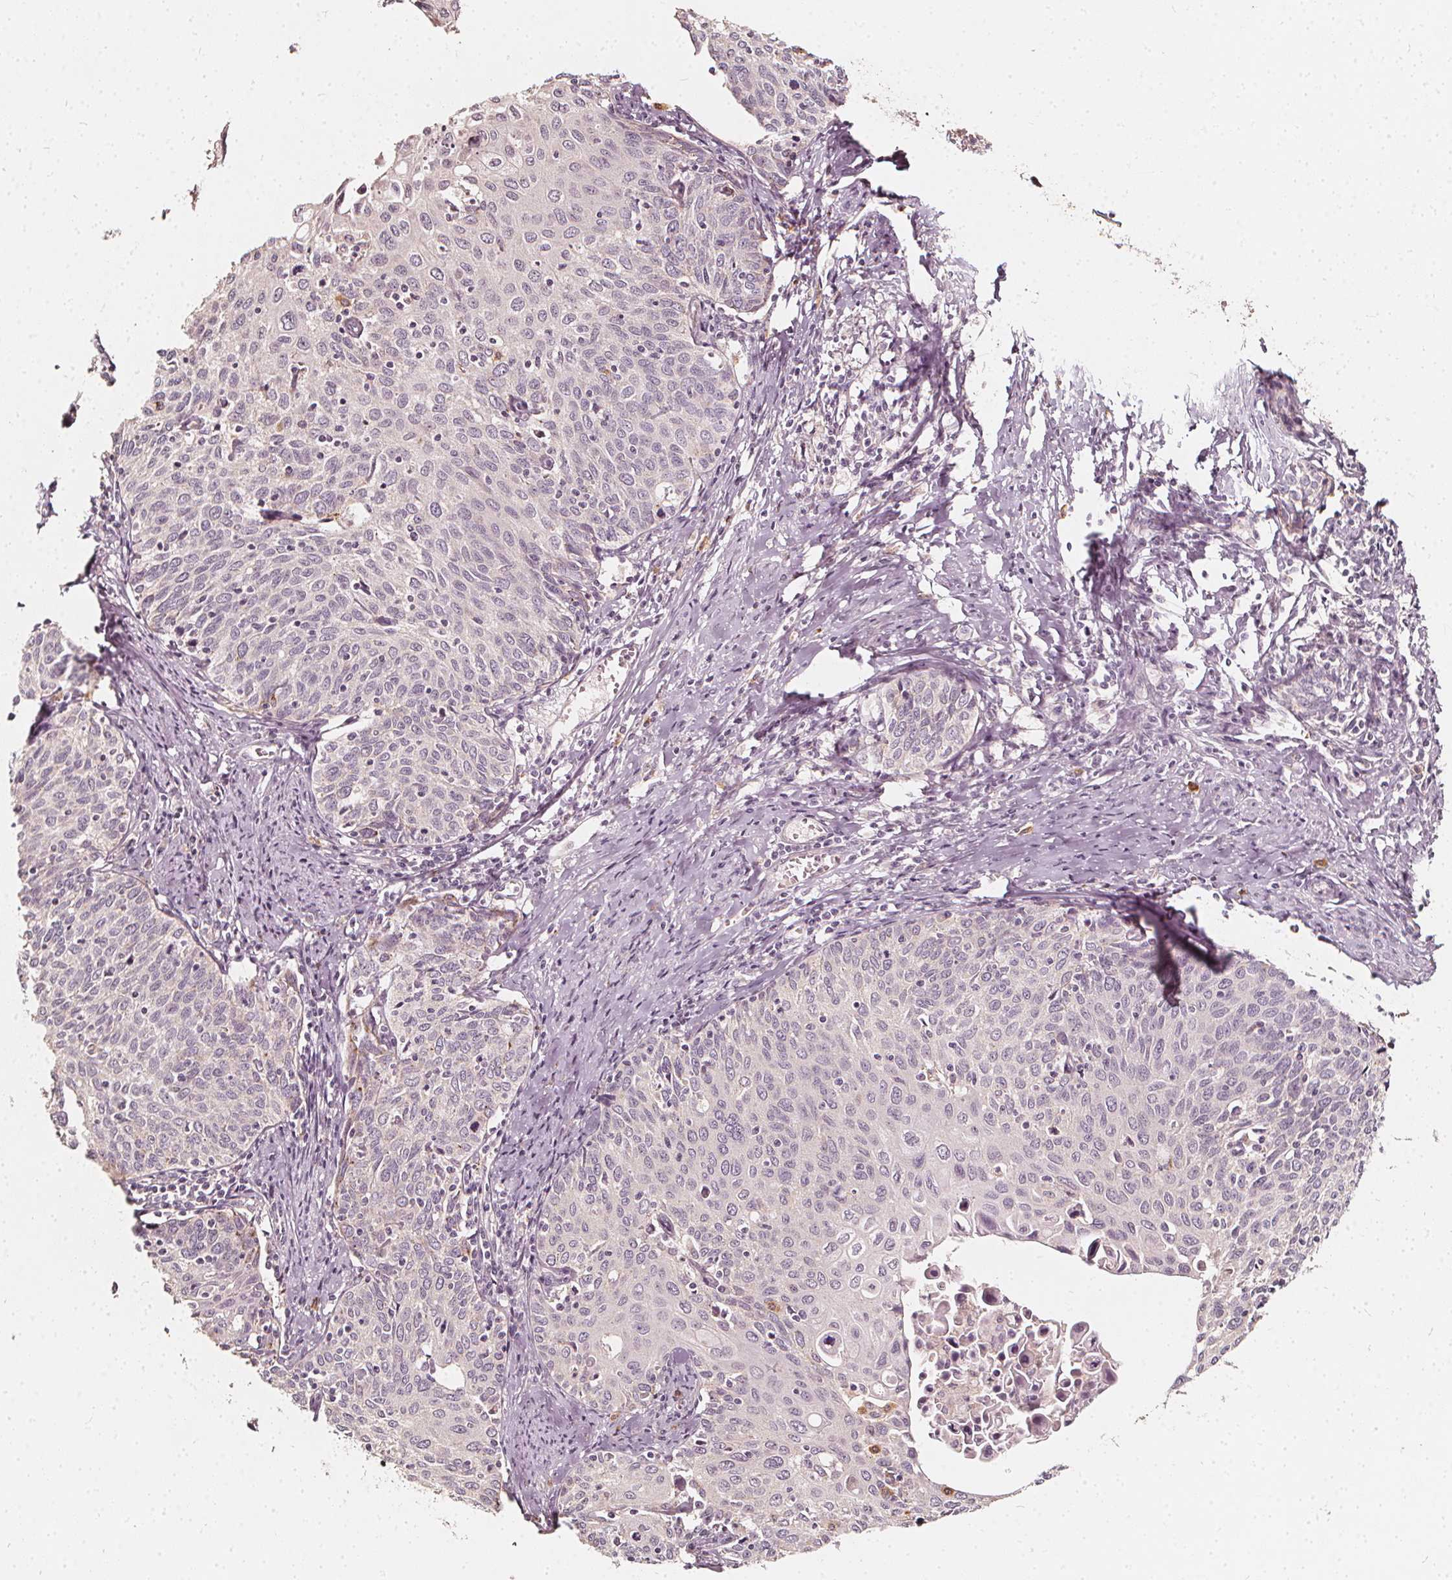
{"staining": {"intensity": "negative", "quantity": "none", "location": "none"}, "tissue": "cervical cancer", "cell_type": "Tumor cells", "image_type": "cancer", "snomed": [{"axis": "morphology", "description": "Squamous cell carcinoma, NOS"}, {"axis": "topography", "description": "Cervix"}], "caption": "Immunohistochemical staining of cervical cancer (squamous cell carcinoma) reveals no significant staining in tumor cells.", "gene": "NPC1L1", "patient": {"sex": "female", "age": 62}}